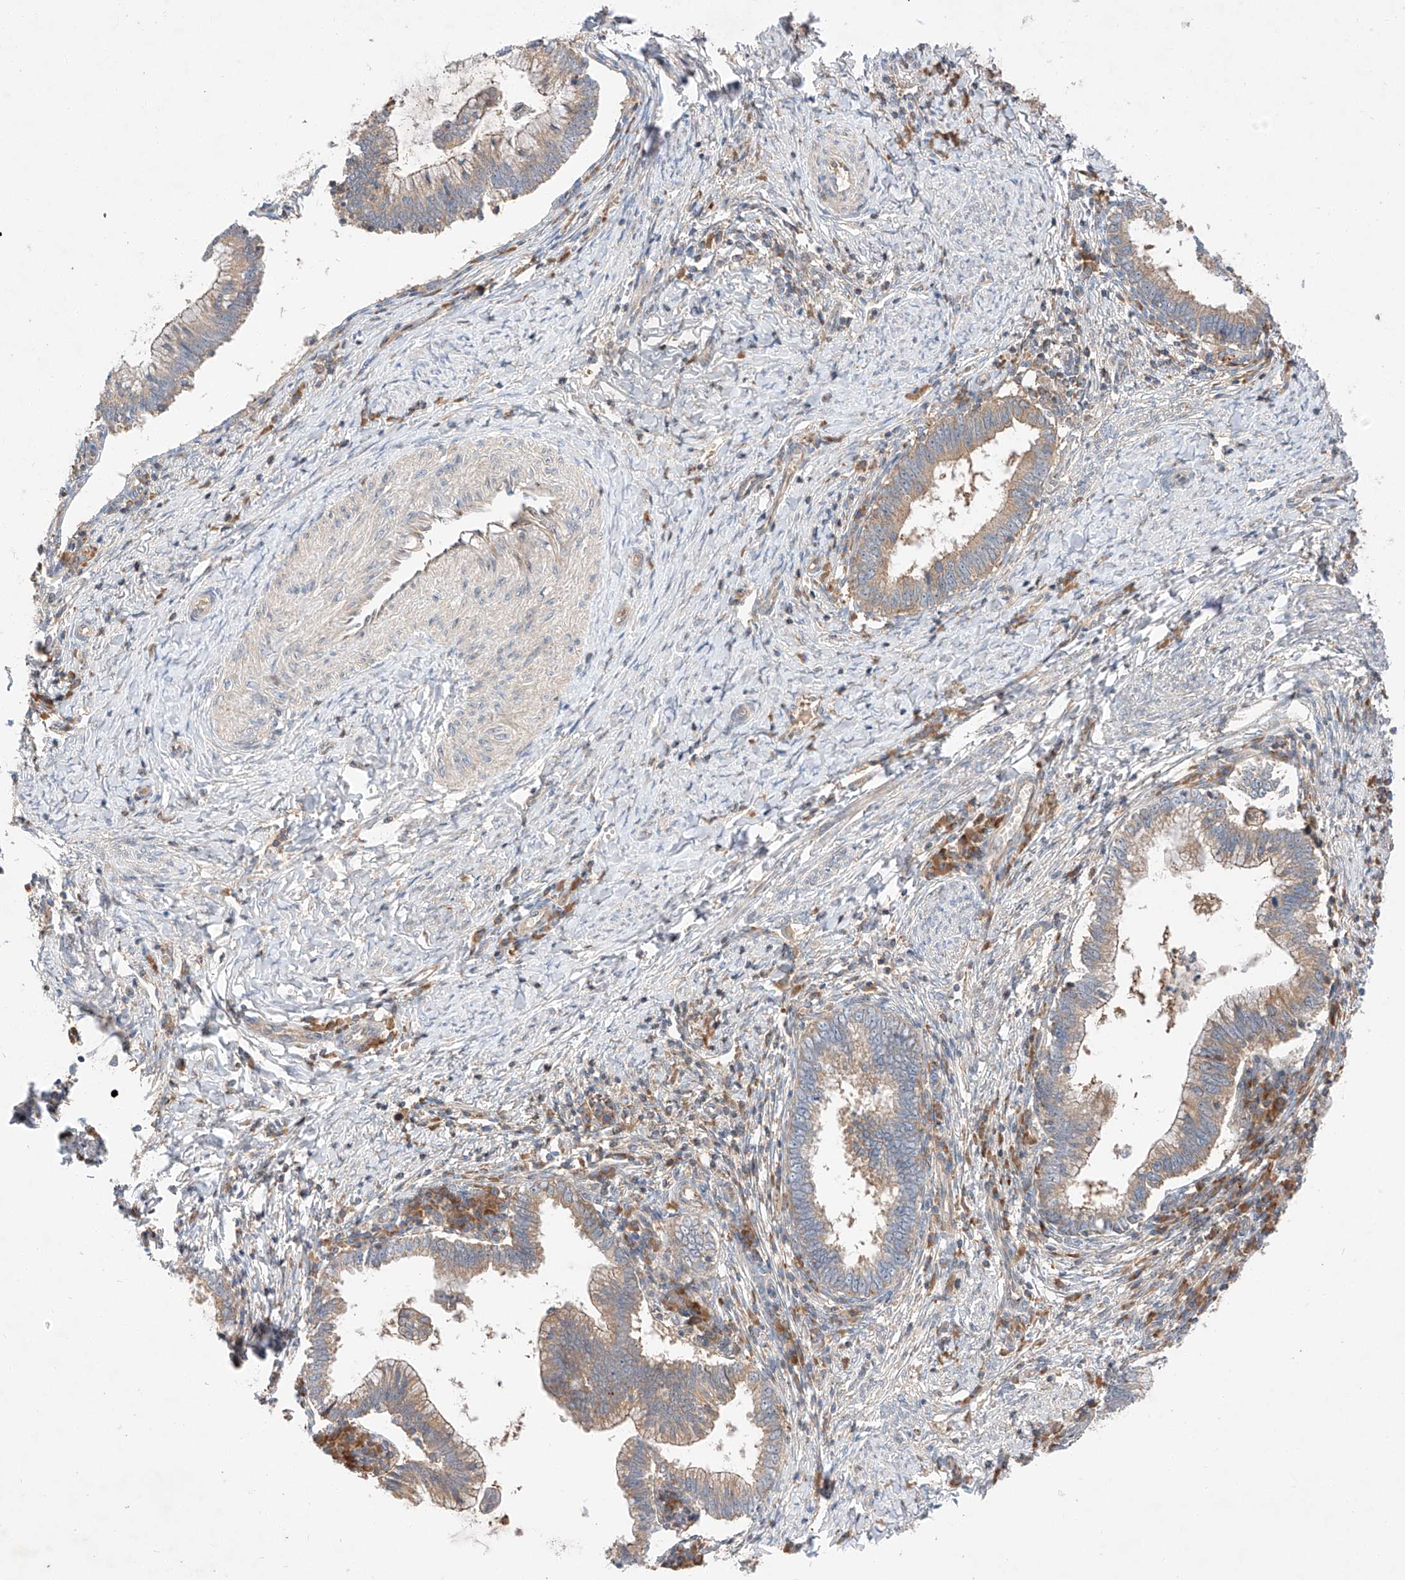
{"staining": {"intensity": "weak", "quantity": ">75%", "location": "cytoplasmic/membranous"}, "tissue": "cervical cancer", "cell_type": "Tumor cells", "image_type": "cancer", "snomed": [{"axis": "morphology", "description": "Adenocarcinoma, NOS"}, {"axis": "topography", "description": "Cervix"}], "caption": "Human cervical cancer stained with a brown dye demonstrates weak cytoplasmic/membranous positive expression in about >75% of tumor cells.", "gene": "RUSC1", "patient": {"sex": "female", "age": 36}}